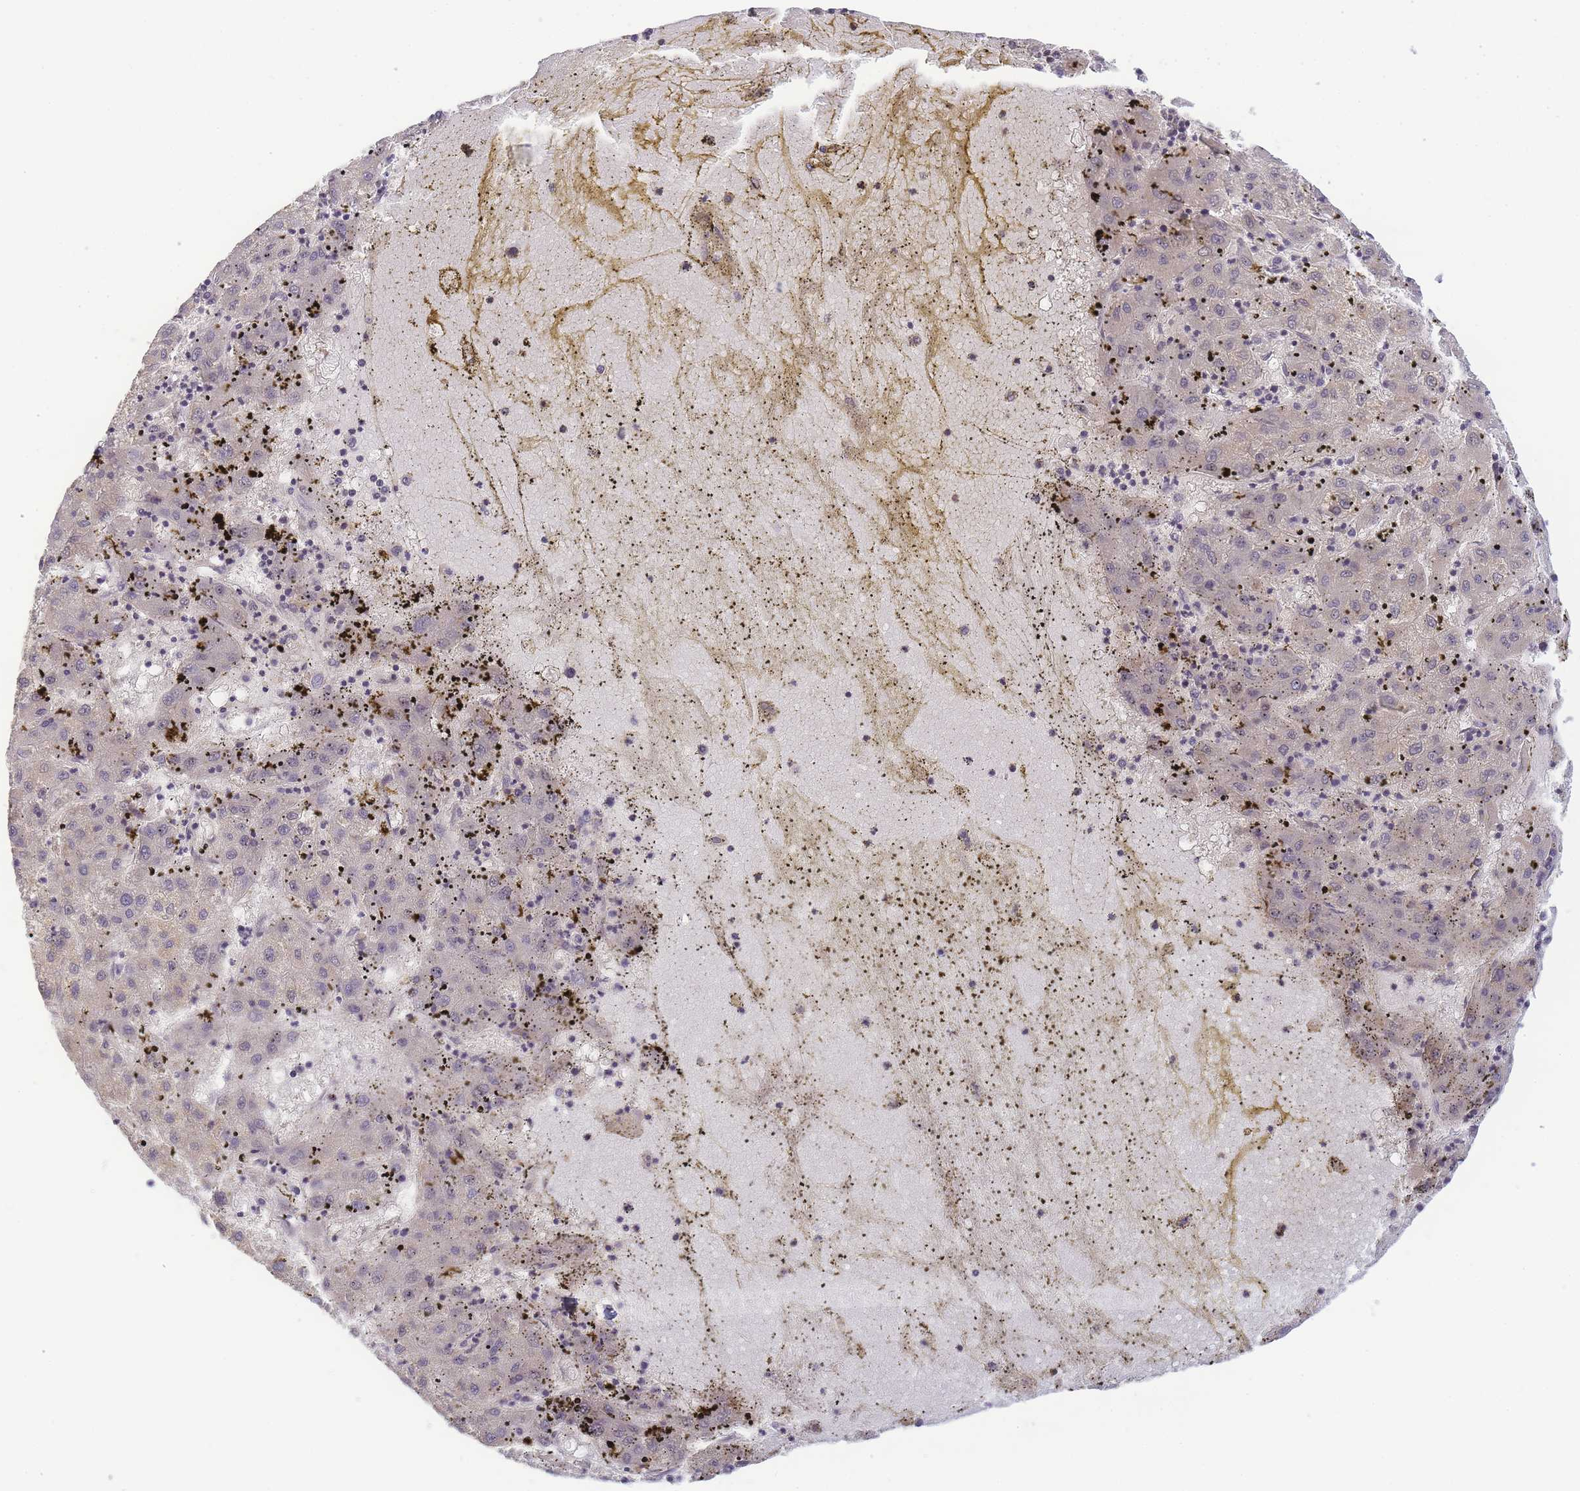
{"staining": {"intensity": "negative", "quantity": "none", "location": "none"}, "tissue": "liver cancer", "cell_type": "Tumor cells", "image_type": "cancer", "snomed": [{"axis": "morphology", "description": "Carcinoma, Hepatocellular, NOS"}, {"axis": "topography", "description": "Liver"}], "caption": "Tumor cells are negative for brown protein staining in hepatocellular carcinoma (liver).", "gene": "RRAD", "patient": {"sex": "male", "age": 72}}